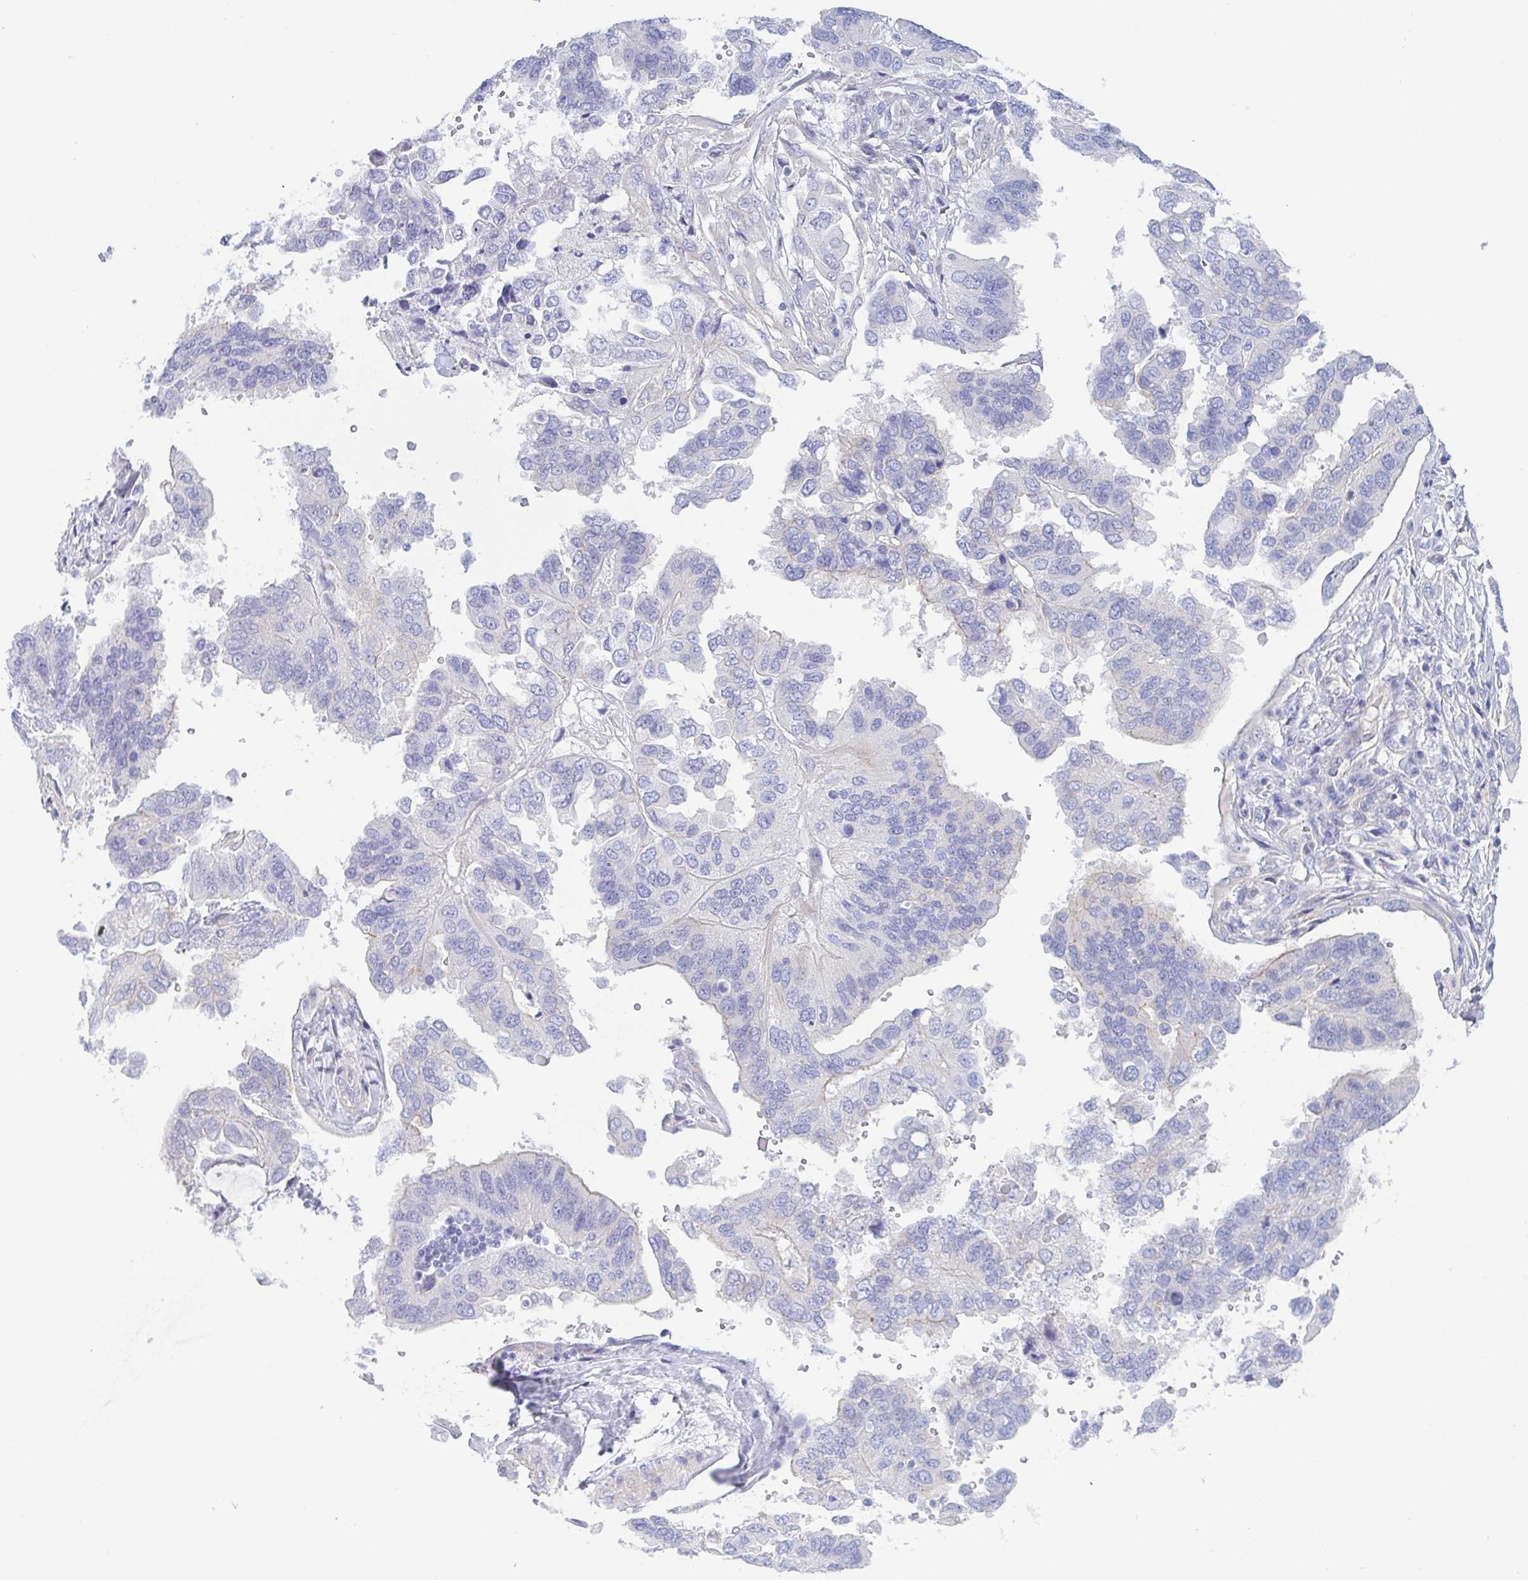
{"staining": {"intensity": "negative", "quantity": "none", "location": "none"}, "tissue": "ovarian cancer", "cell_type": "Tumor cells", "image_type": "cancer", "snomed": [{"axis": "morphology", "description": "Cystadenocarcinoma, serous, NOS"}, {"axis": "topography", "description": "Ovary"}], "caption": "This is a micrograph of immunohistochemistry staining of ovarian serous cystadenocarcinoma, which shows no staining in tumor cells.", "gene": "DYNC1I1", "patient": {"sex": "female", "age": 79}}